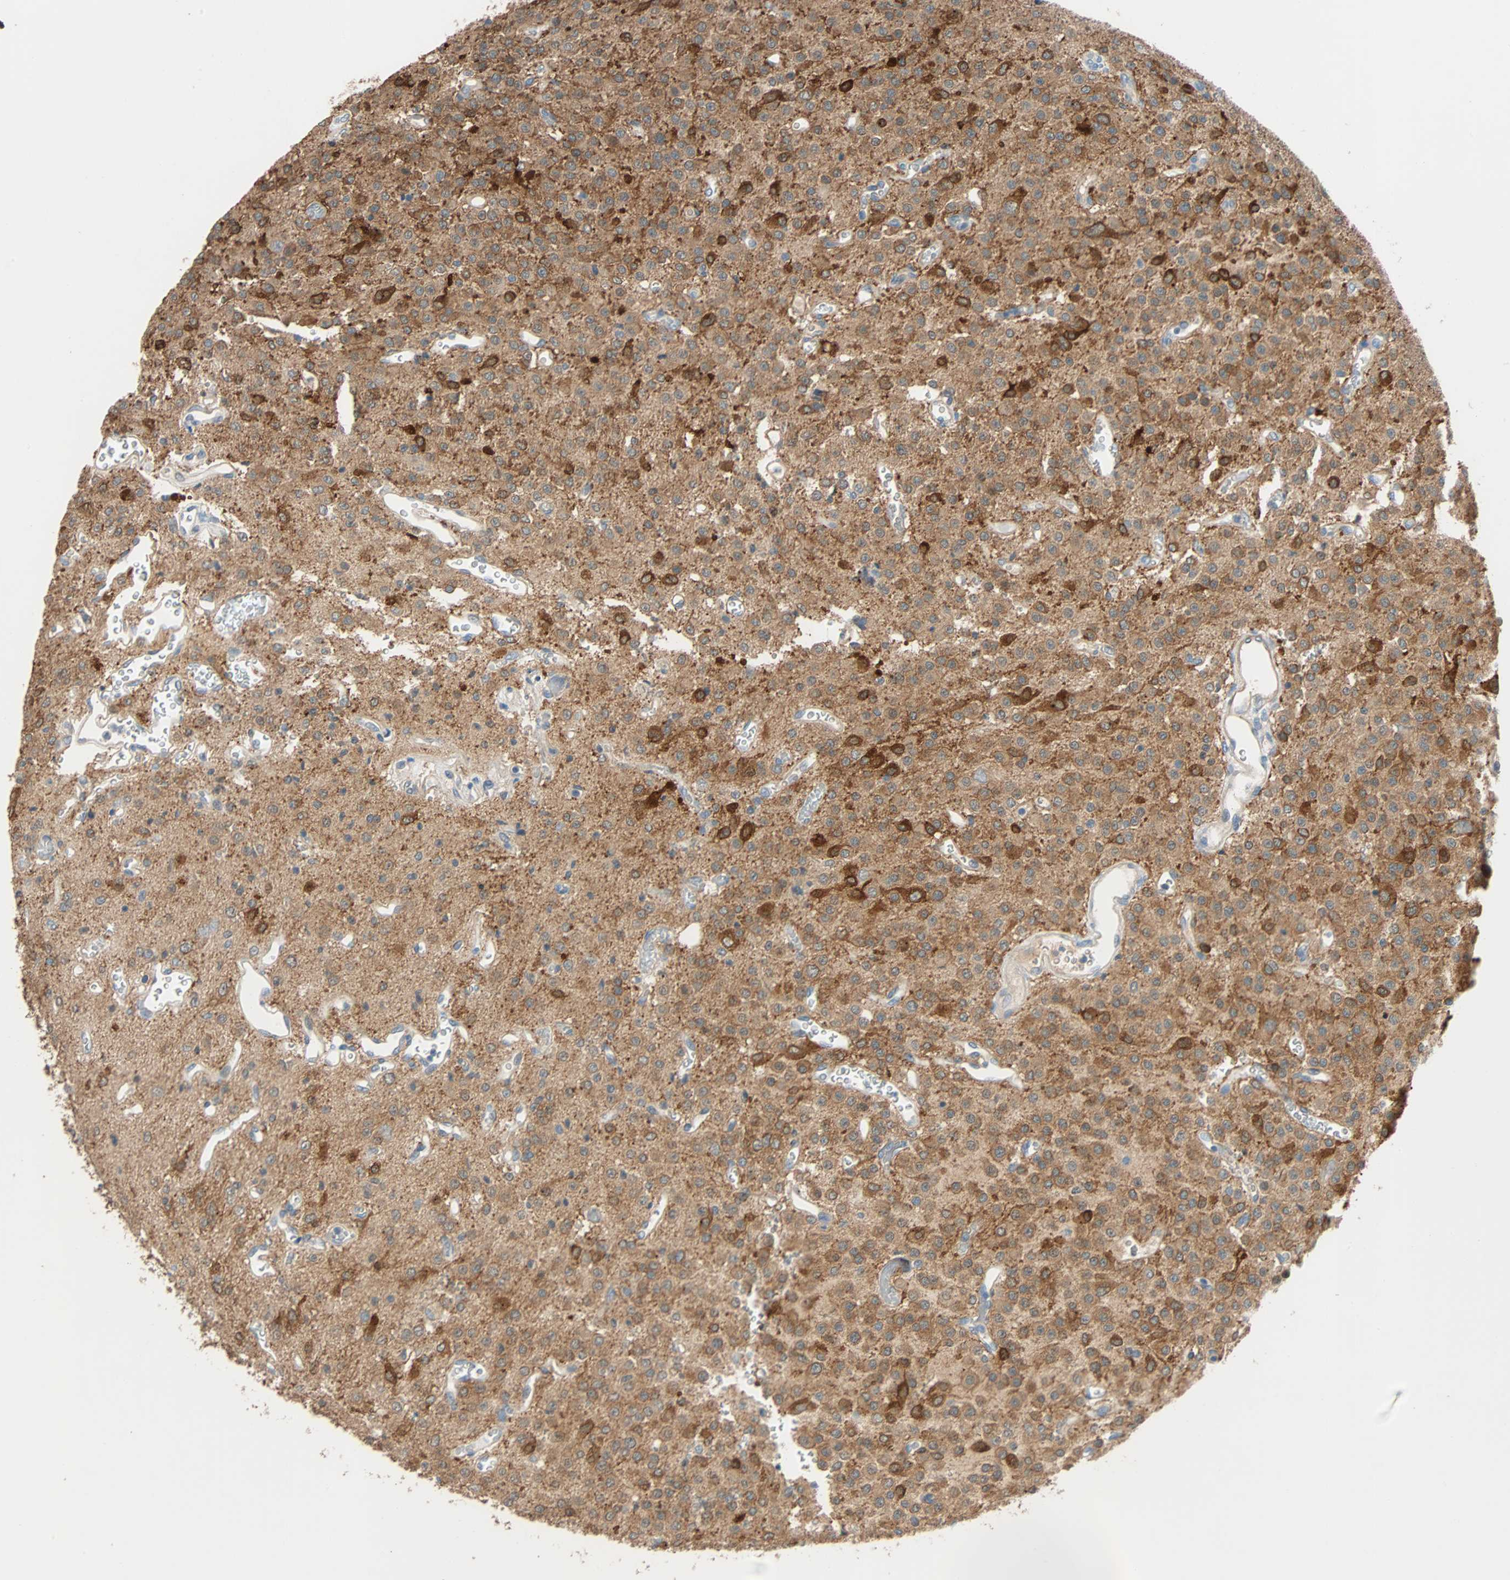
{"staining": {"intensity": "strong", "quantity": "25%-75%", "location": "cytoplasmic/membranous"}, "tissue": "glioma", "cell_type": "Tumor cells", "image_type": "cancer", "snomed": [{"axis": "morphology", "description": "Glioma, malignant, Low grade"}, {"axis": "topography", "description": "Brain"}], "caption": "A brown stain labels strong cytoplasmic/membranous expression of a protein in human malignant glioma (low-grade) tumor cells. (Brightfield microscopy of DAB IHC at high magnification).", "gene": "TNFRSF12A", "patient": {"sex": "male", "age": 38}}